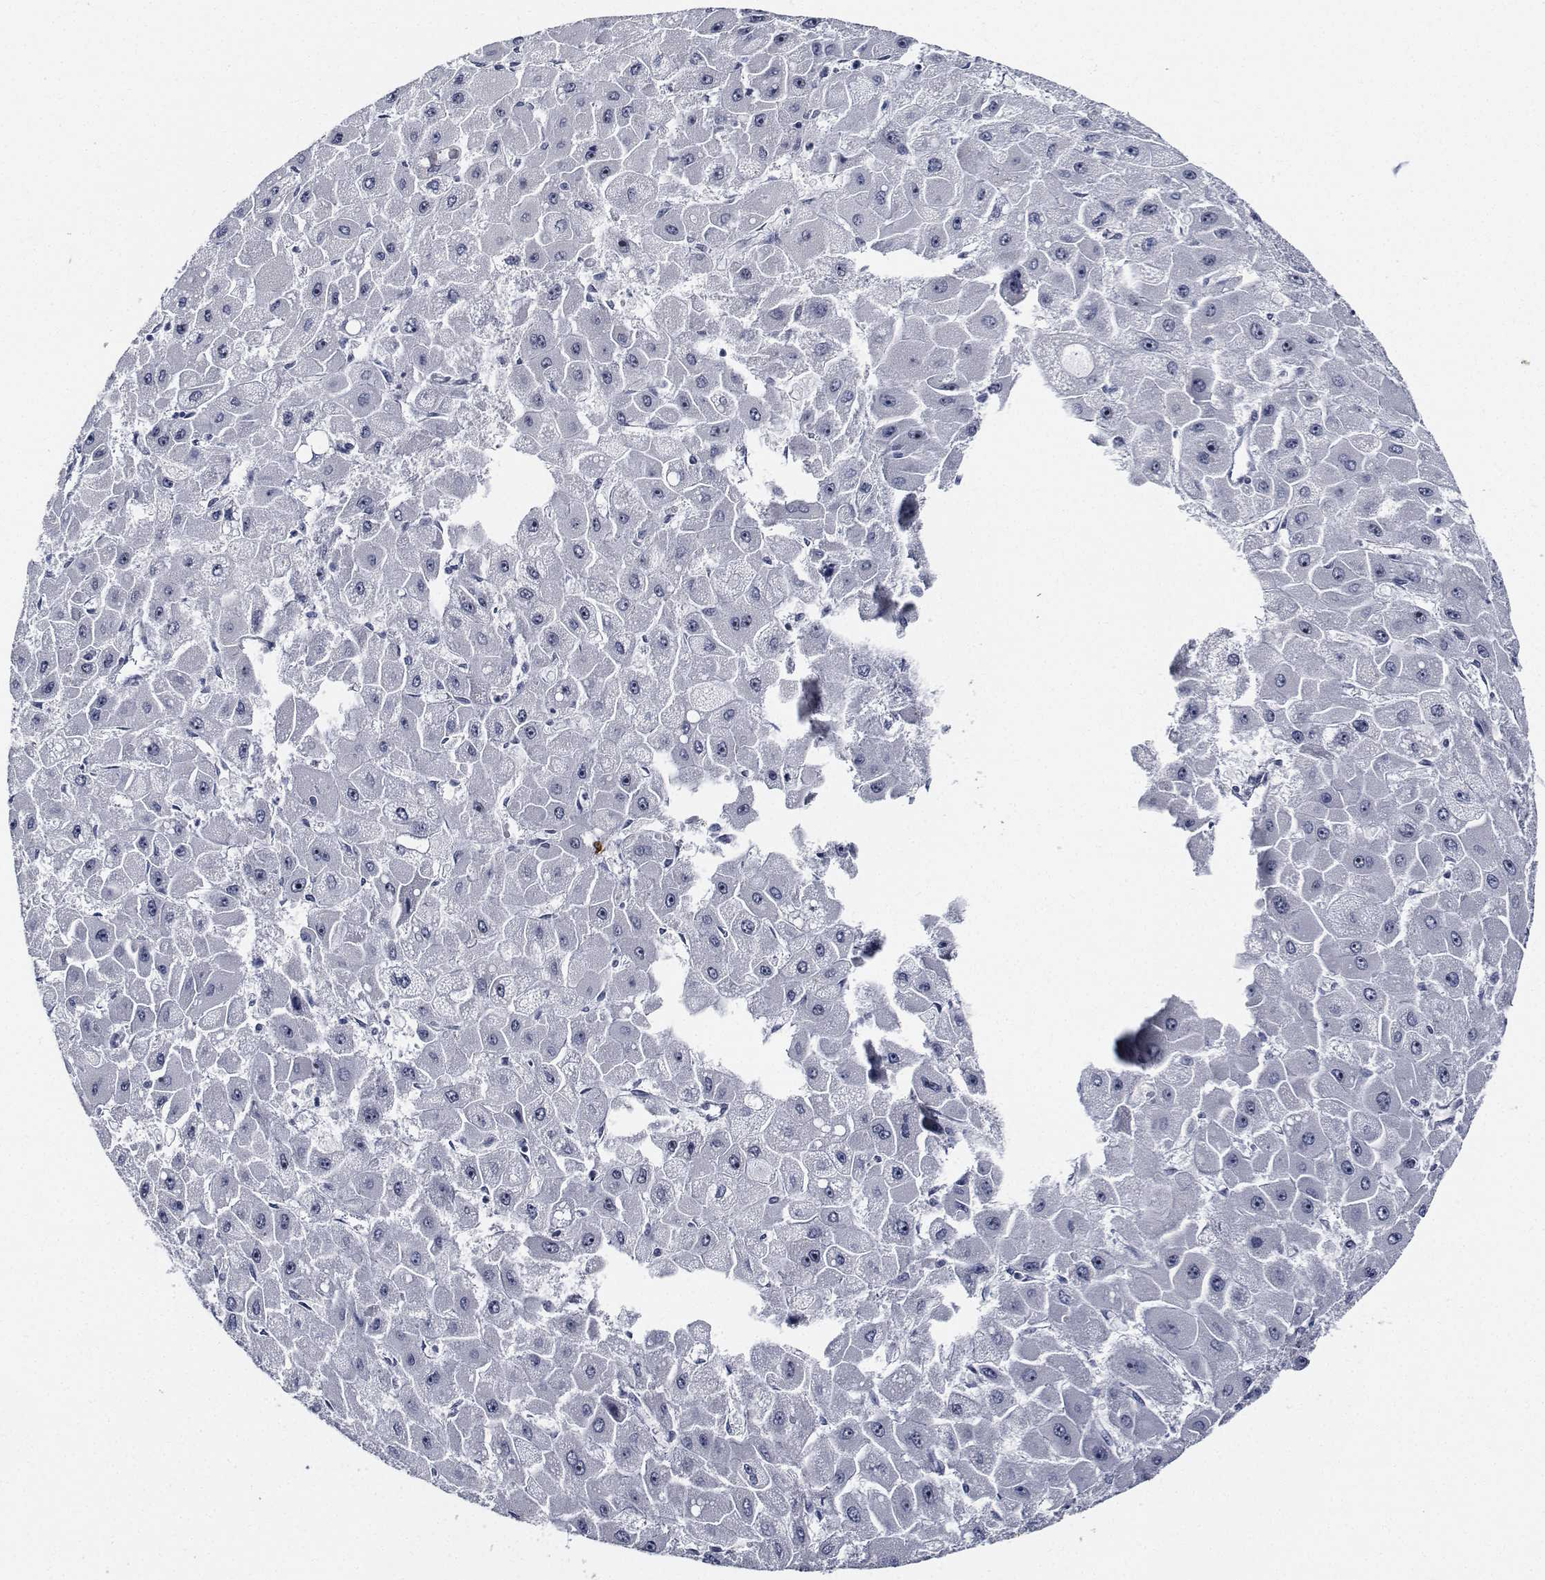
{"staining": {"intensity": "negative", "quantity": "none", "location": "none"}, "tissue": "liver cancer", "cell_type": "Tumor cells", "image_type": "cancer", "snomed": [{"axis": "morphology", "description": "Carcinoma, Hepatocellular, NOS"}, {"axis": "topography", "description": "Liver"}], "caption": "Protein analysis of liver hepatocellular carcinoma exhibits no significant staining in tumor cells. Nuclei are stained in blue.", "gene": "NVL", "patient": {"sex": "female", "age": 25}}